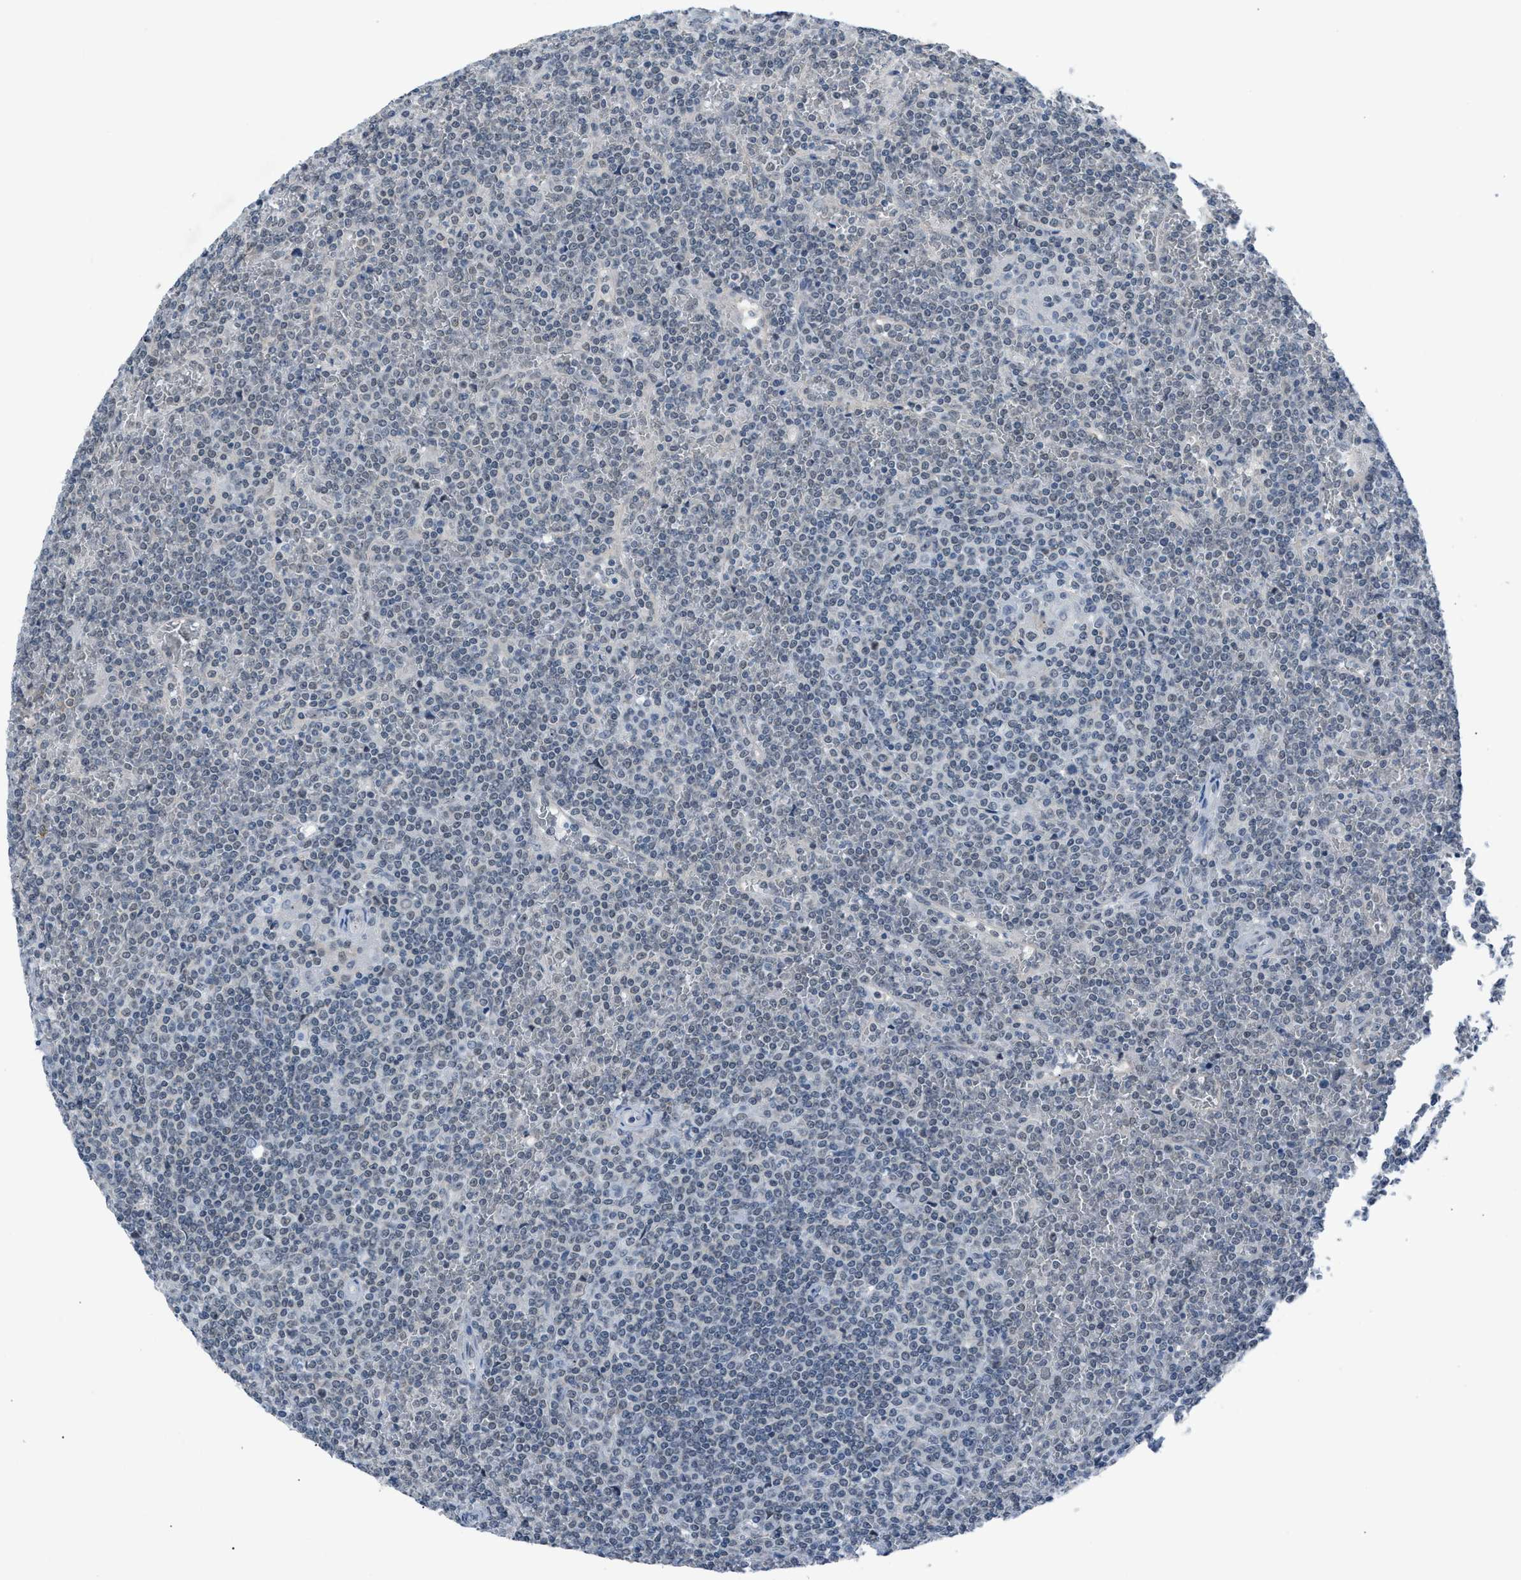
{"staining": {"intensity": "negative", "quantity": "none", "location": "none"}, "tissue": "lymphoma", "cell_type": "Tumor cells", "image_type": "cancer", "snomed": [{"axis": "morphology", "description": "Malignant lymphoma, non-Hodgkin's type, Low grade"}, {"axis": "topography", "description": "Spleen"}], "caption": "This is a histopathology image of immunohistochemistry (IHC) staining of malignant lymphoma, non-Hodgkin's type (low-grade), which shows no positivity in tumor cells.", "gene": "ANAPC11", "patient": {"sex": "female", "age": 19}}